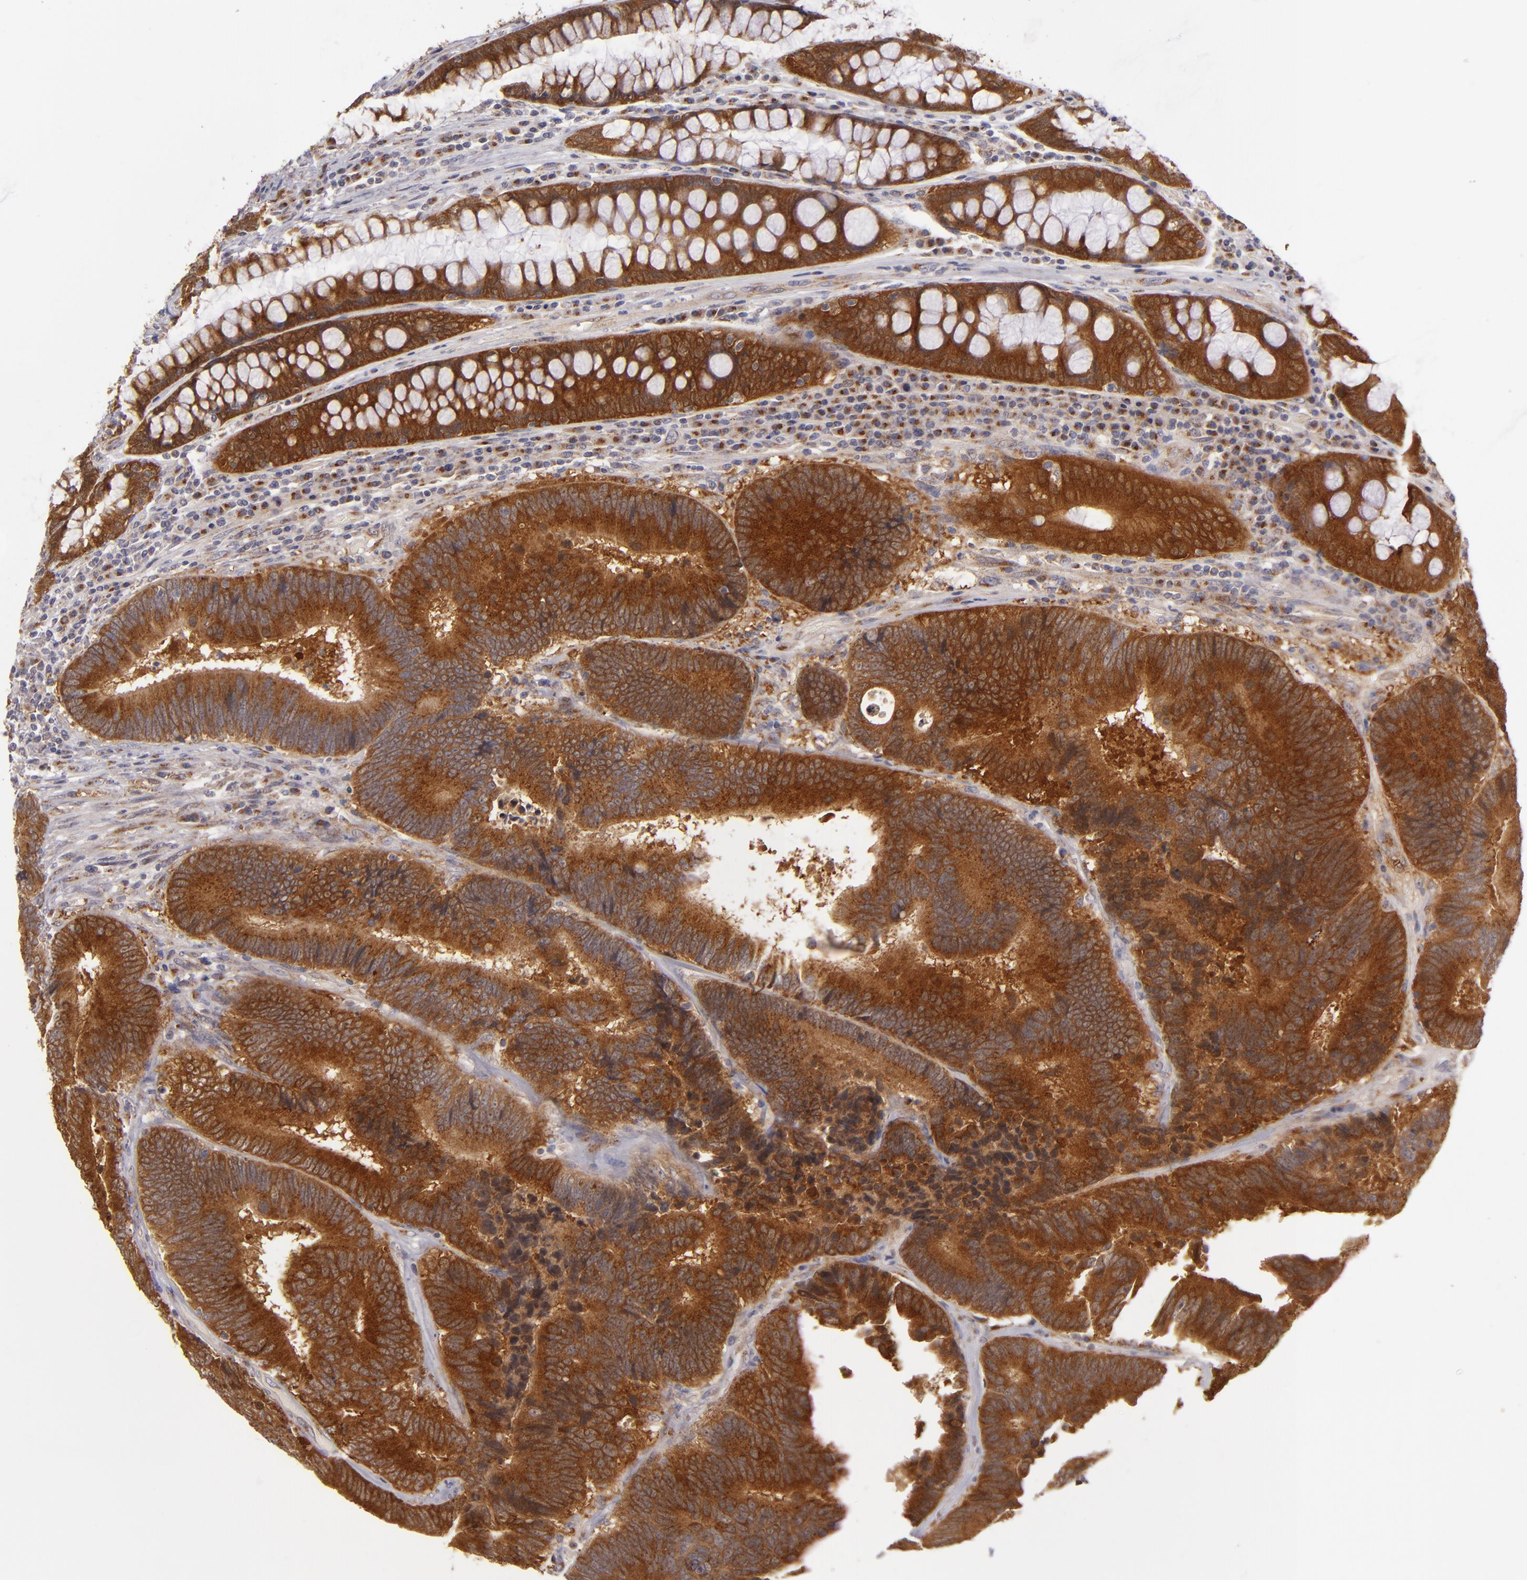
{"staining": {"intensity": "strong", "quantity": ">75%", "location": "cytoplasmic/membranous"}, "tissue": "colorectal cancer", "cell_type": "Tumor cells", "image_type": "cancer", "snomed": [{"axis": "morphology", "description": "Normal tissue, NOS"}, {"axis": "morphology", "description": "Adenocarcinoma, NOS"}, {"axis": "topography", "description": "Colon"}], "caption": "Immunohistochemistry staining of adenocarcinoma (colorectal), which reveals high levels of strong cytoplasmic/membranous staining in about >75% of tumor cells indicating strong cytoplasmic/membranous protein expression. The staining was performed using DAB (3,3'-diaminobenzidine) (brown) for protein detection and nuclei were counterstained in hematoxylin (blue).", "gene": "SH2D4A", "patient": {"sex": "female", "age": 78}}